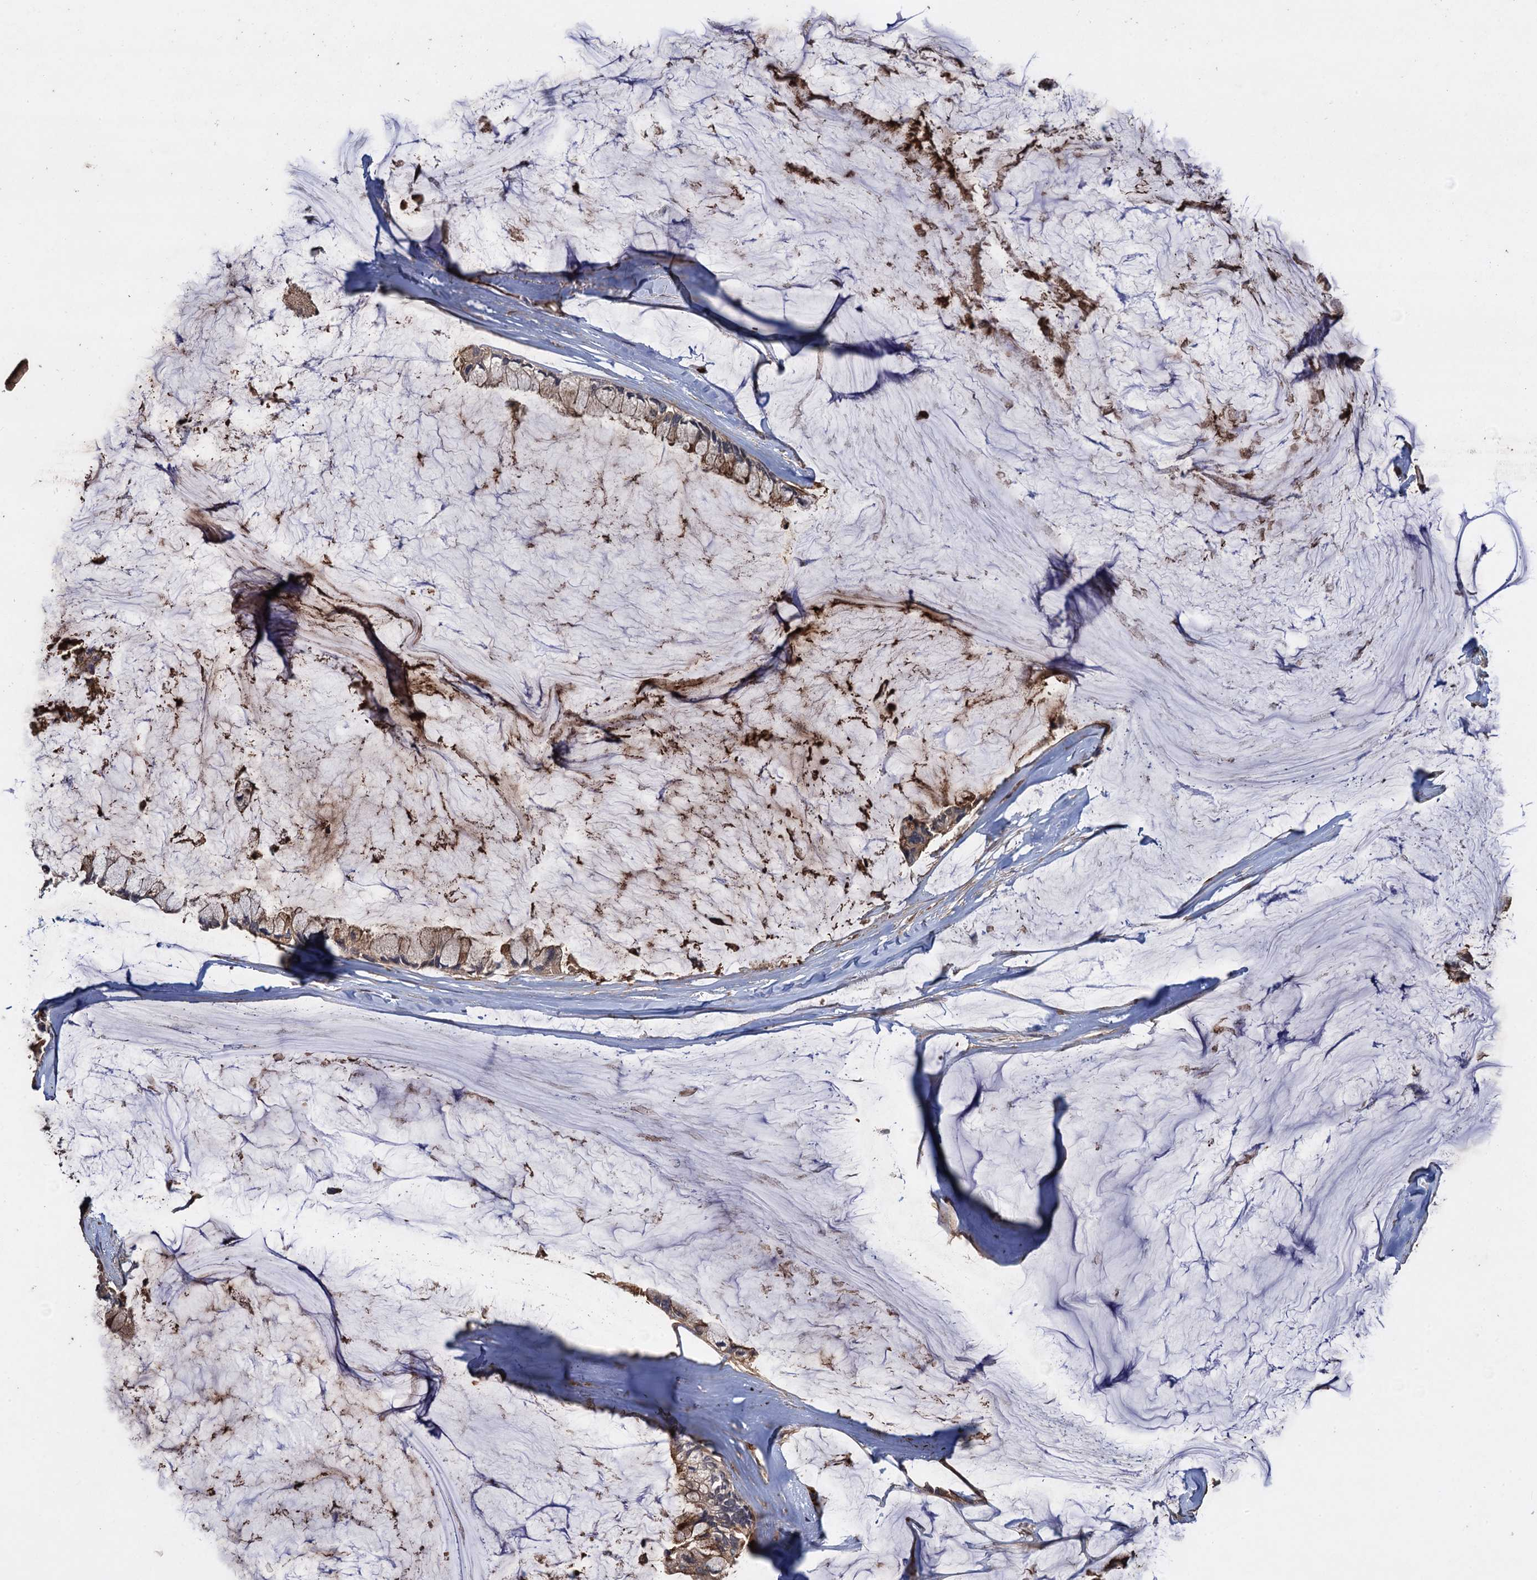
{"staining": {"intensity": "moderate", "quantity": ">75%", "location": "cytoplasmic/membranous"}, "tissue": "ovarian cancer", "cell_type": "Tumor cells", "image_type": "cancer", "snomed": [{"axis": "morphology", "description": "Cystadenocarcinoma, mucinous, NOS"}, {"axis": "topography", "description": "Ovary"}], "caption": "Ovarian cancer tissue demonstrates moderate cytoplasmic/membranous positivity in approximately >75% of tumor cells", "gene": "TXNDC11", "patient": {"sex": "female", "age": 39}}